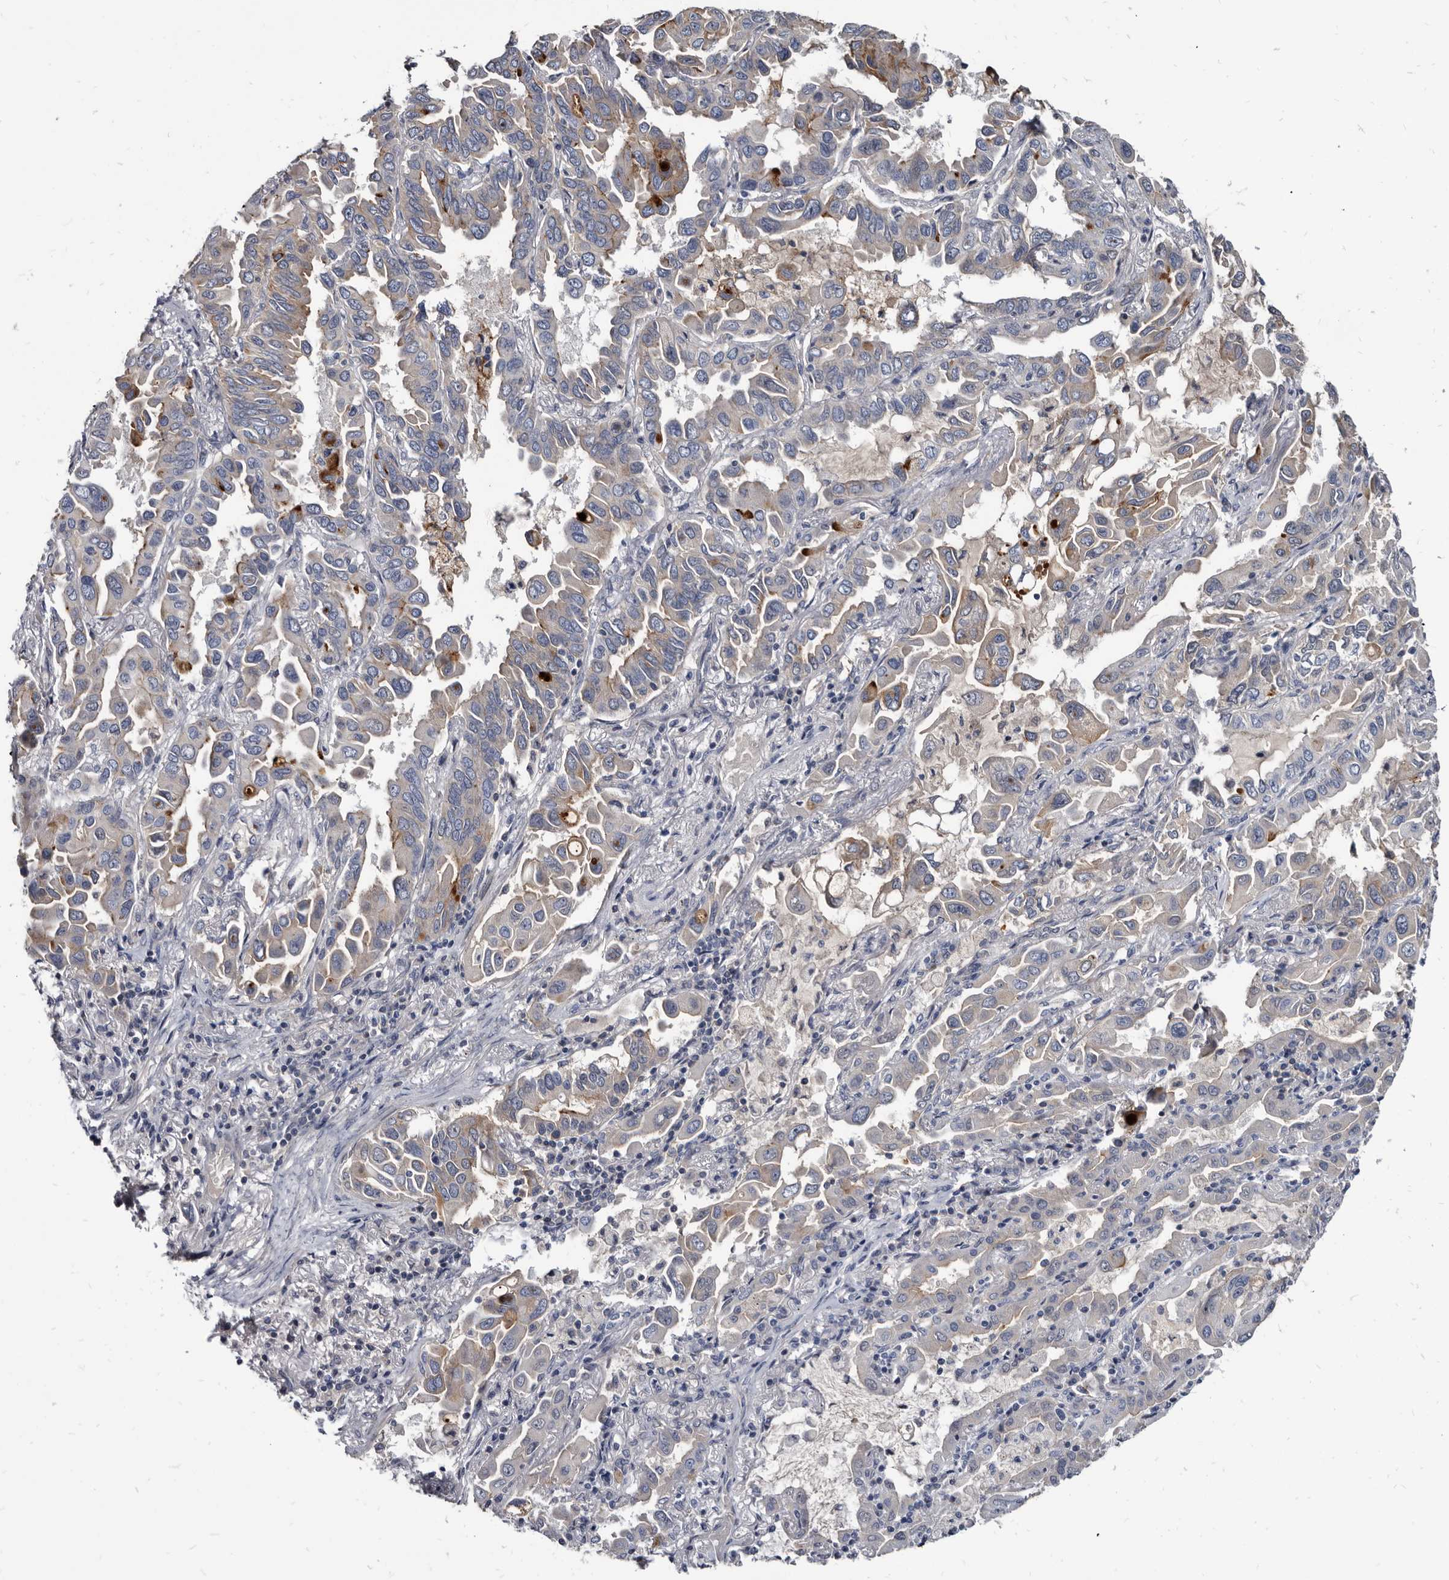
{"staining": {"intensity": "moderate", "quantity": "<25%", "location": "cytoplasmic/membranous"}, "tissue": "lung cancer", "cell_type": "Tumor cells", "image_type": "cancer", "snomed": [{"axis": "morphology", "description": "Adenocarcinoma, NOS"}, {"axis": "topography", "description": "Lung"}], "caption": "Brown immunohistochemical staining in human adenocarcinoma (lung) demonstrates moderate cytoplasmic/membranous expression in approximately <25% of tumor cells.", "gene": "PRSS8", "patient": {"sex": "male", "age": 64}}